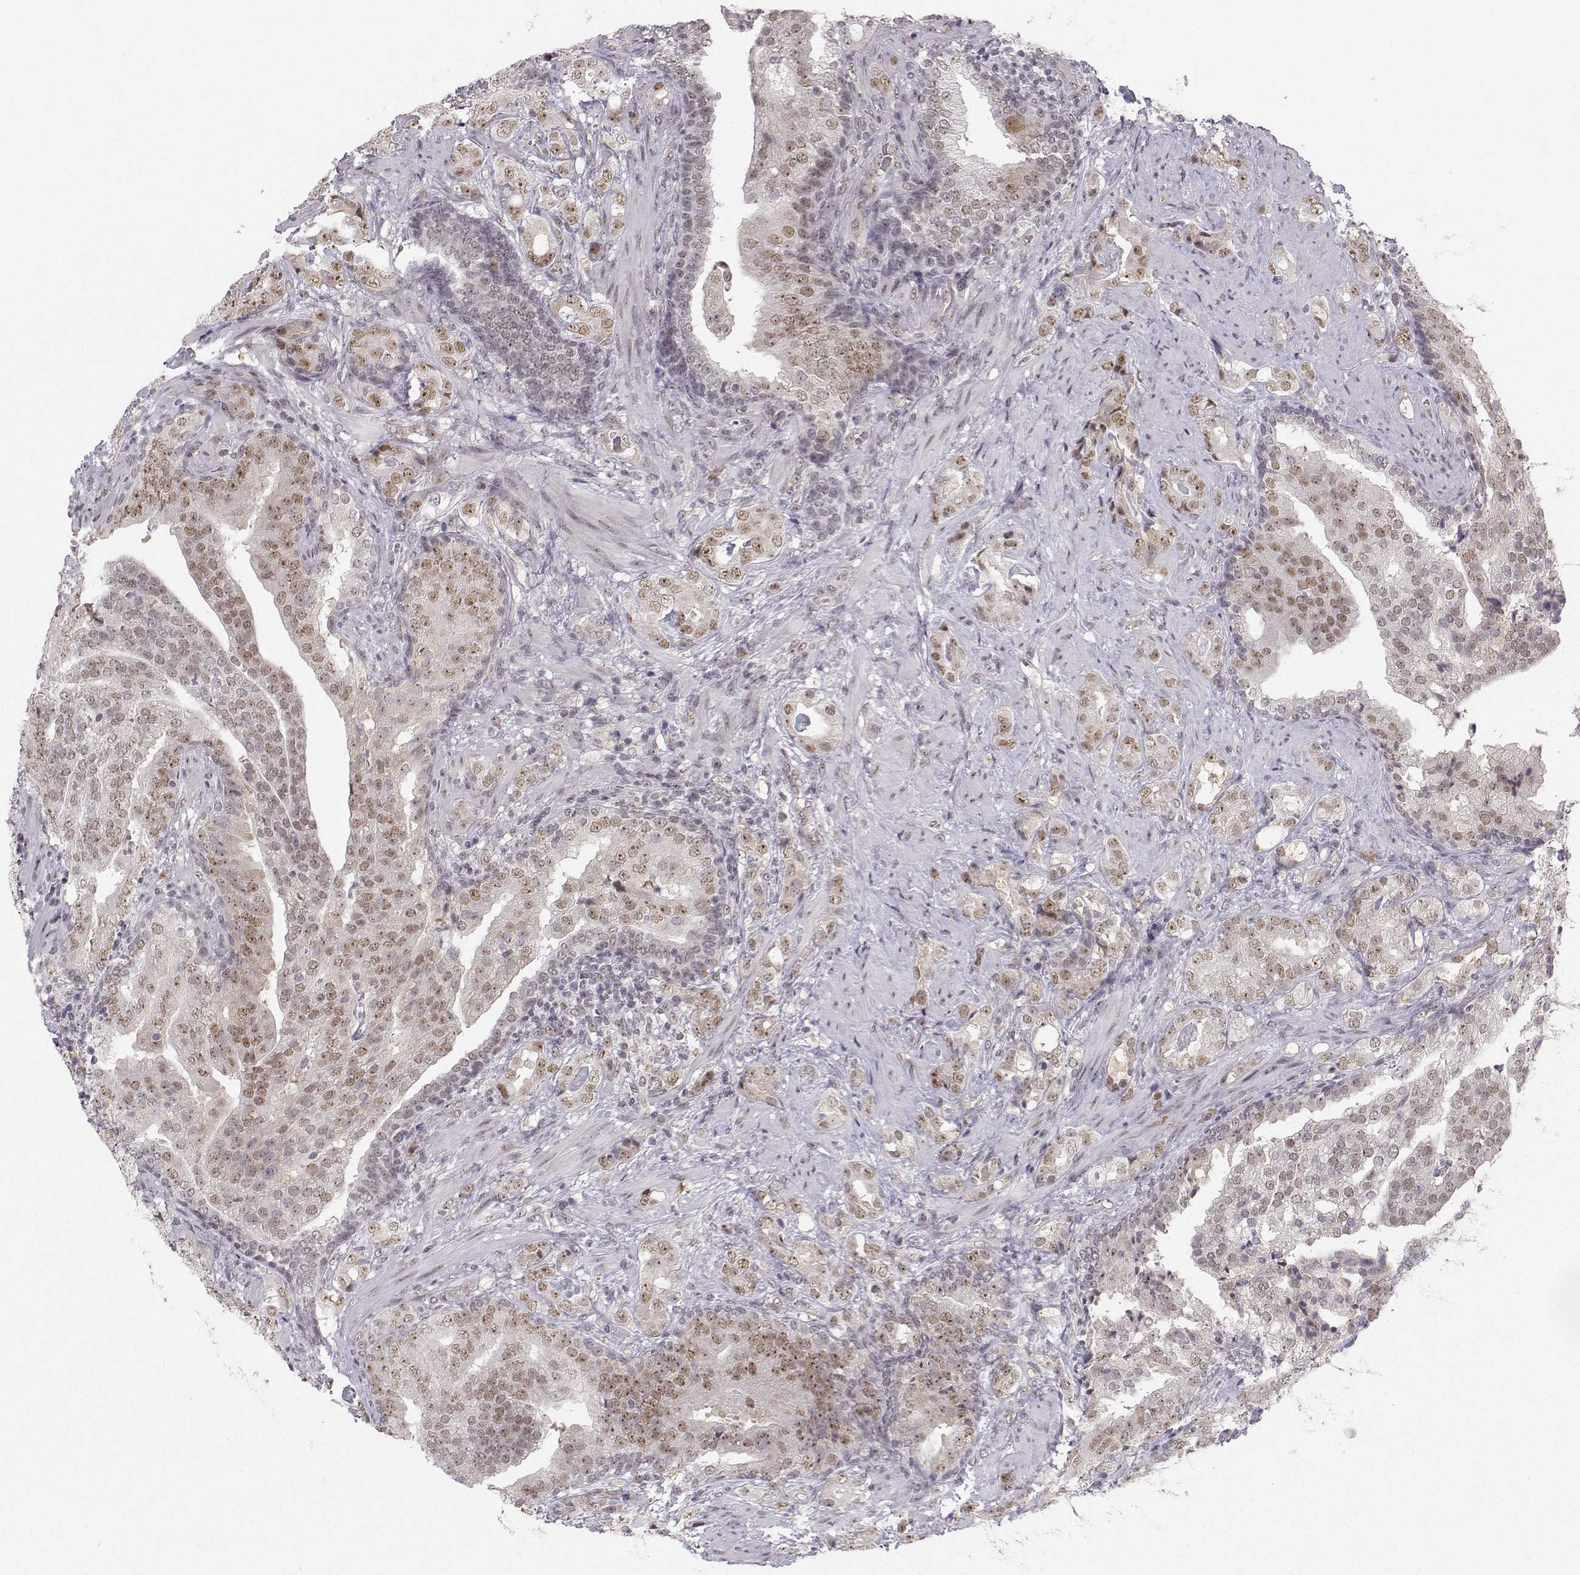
{"staining": {"intensity": "moderate", "quantity": "25%-75%", "location": "nuclear"}, "tissue": "prostate cancer", "cell_type": "Tumor cells", "image_type": "cancer", "snomed": [{"axis": "morphology", "description": "Adenocarcinoma, NOS"}, {"axis": "topography", "description": "Prostate"}], "caption": "Protein staining shows moderate nuclear positivity in approximately 25%-75% of tumor cells in prostate cancer.", "gene": "RPP38", "patient": {"sex": "male", "age": 57}}